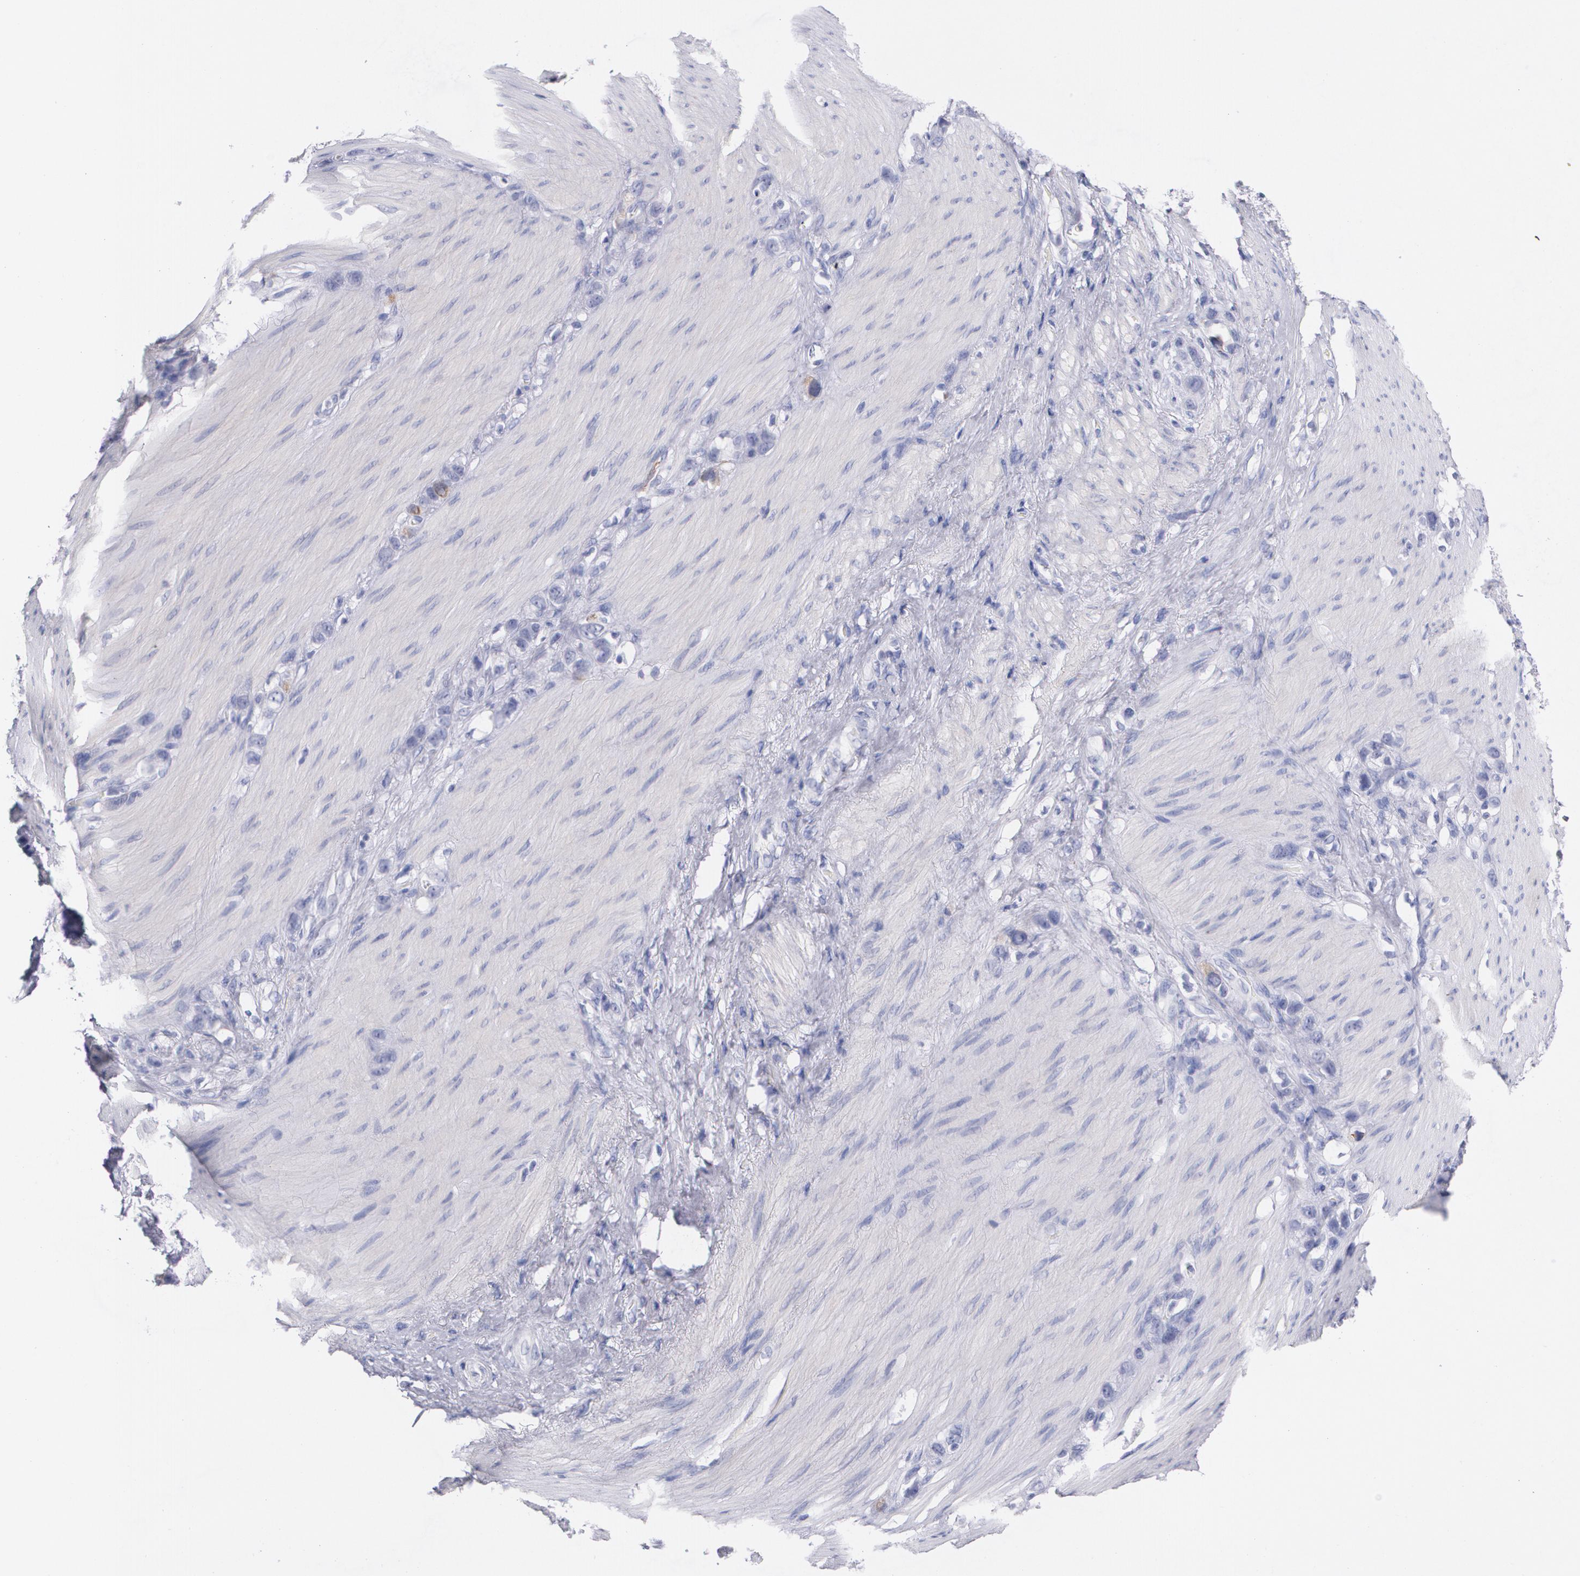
{"staining": {"intensity": "negative", "quantity": "none", "location": "none"}, "tissue": "stomach cancer", "cell_type": "Tumor cells", "image_type": "cancer", "snomed": [{"axis": "morphology", "description": "Normal tissue, NOS"}, {"axis": "morphology", "description": "Adenocarcinoma, NOS"}, {"axis": "morphology", "description": "Adenocarcinoma, High grade"}, {"axis": "topography", "description": "Stomach, upper"}, {"axis": "topography", "description": "Stomach"}], "caption": "High power microscopy photomicrograph of an immunohistochemistry image of stomach cancer (adenocarcinoma (high-grade)), revealing no significant staining in tumor cells.", "gene": "HMMR", "patient": {"sex": "female", "age": 65}}